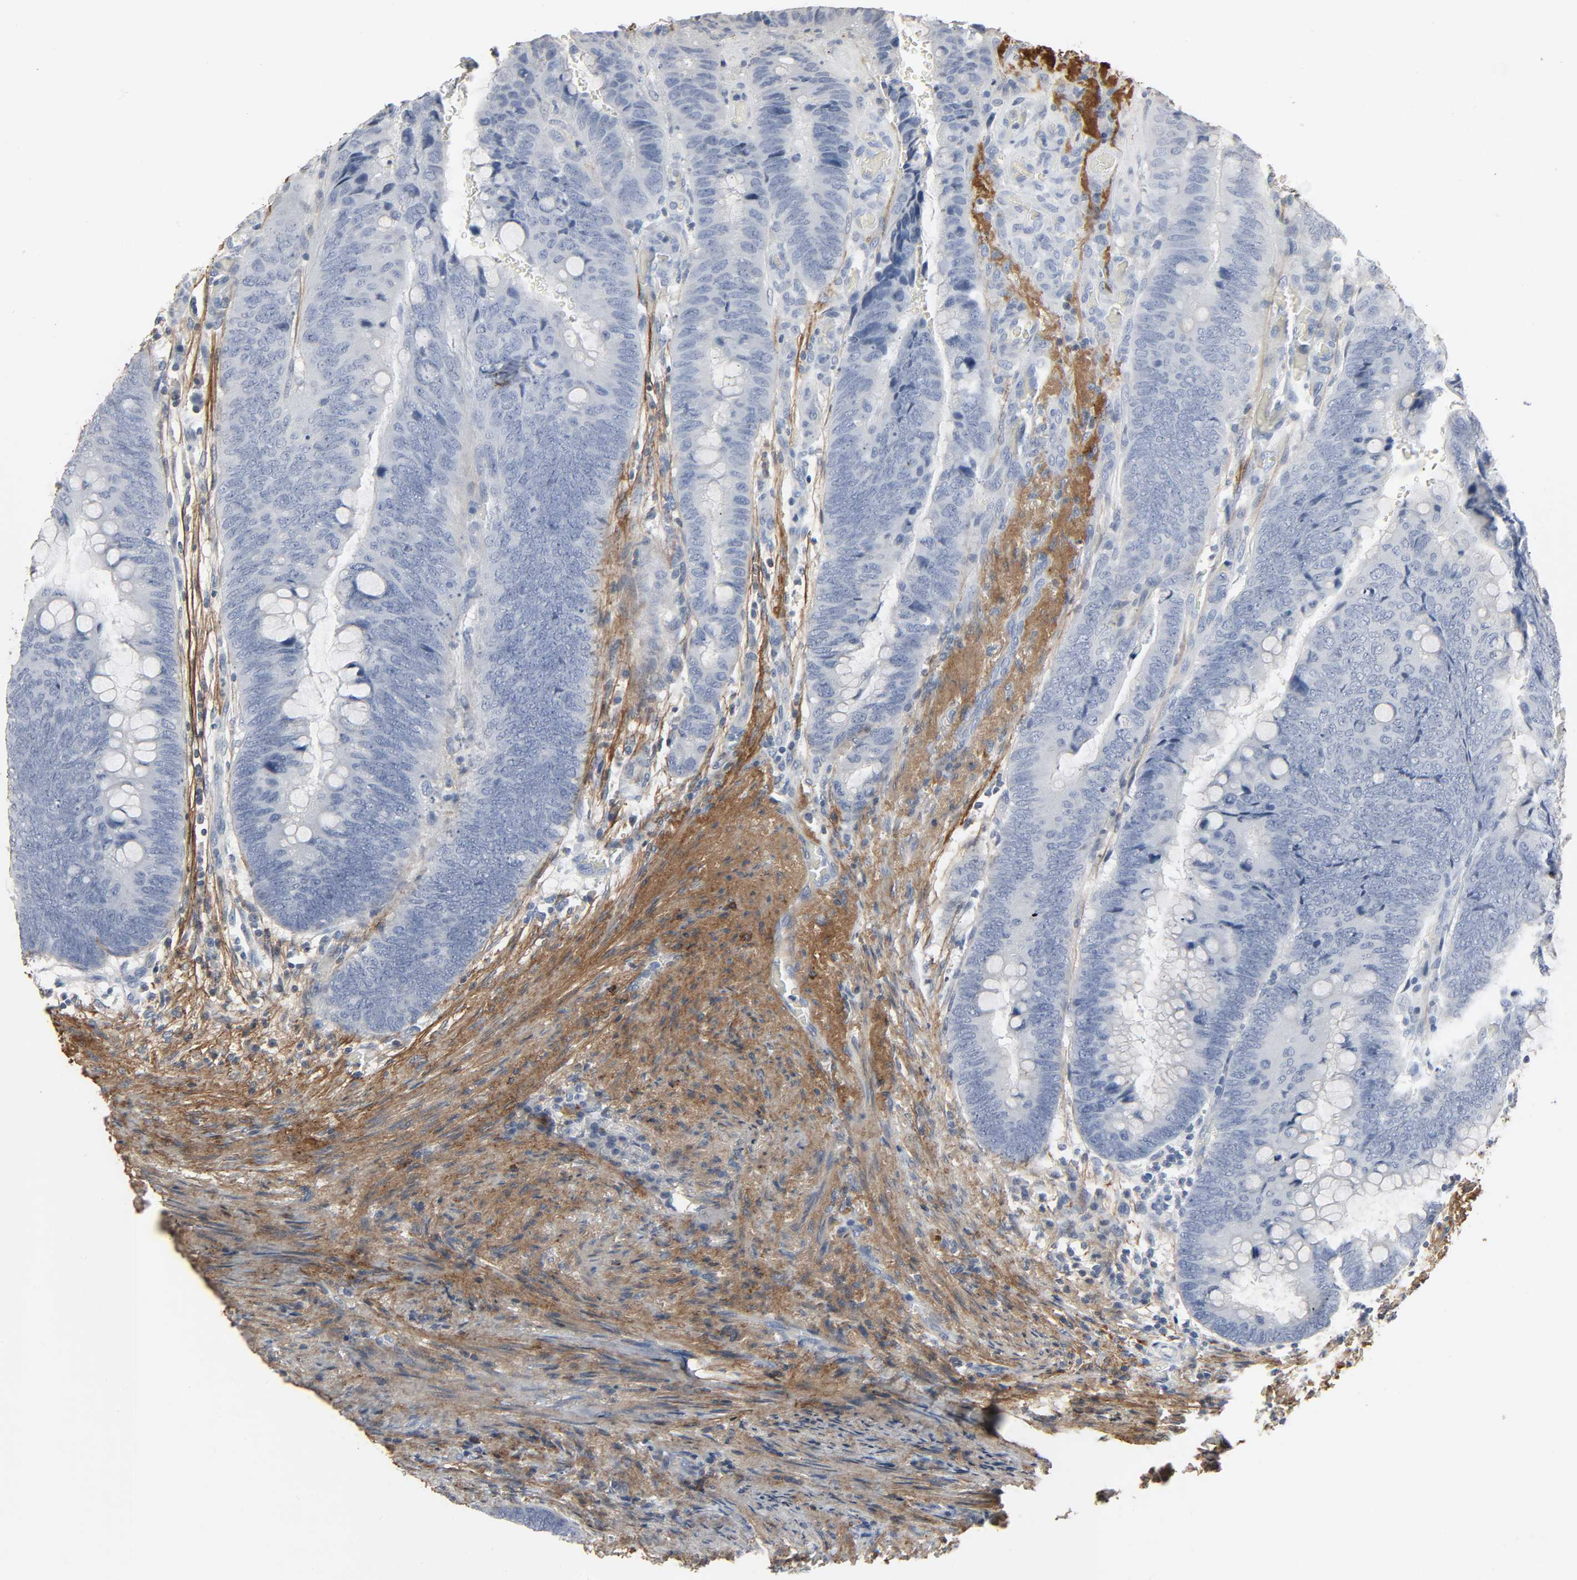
{"staining": {"intensity": "negative", "quantity": "none", "location": "none"}, "tissue": "colorectal cancer", "cell_type": "Tumor cells", "image_type": "cancer", "snomed": [{"axis": "morphology", "description": "Normal tissue, NOS"}, {"axis": "morphology", "description": "Adenocarcinoma, NOS"}, {"axis": "topography", "description": "Rectum"}, {"axis": "topography", "description": "Peripheral nerve tissue"}], "caption": "High power microscopy photomicrograph of an immunohistochemistry (IHC) image of colorectal cancer, revealing no significant expression in tumor cells.", "gene": "FBLN5", "patient": {"sex": "male", "age": 92}}